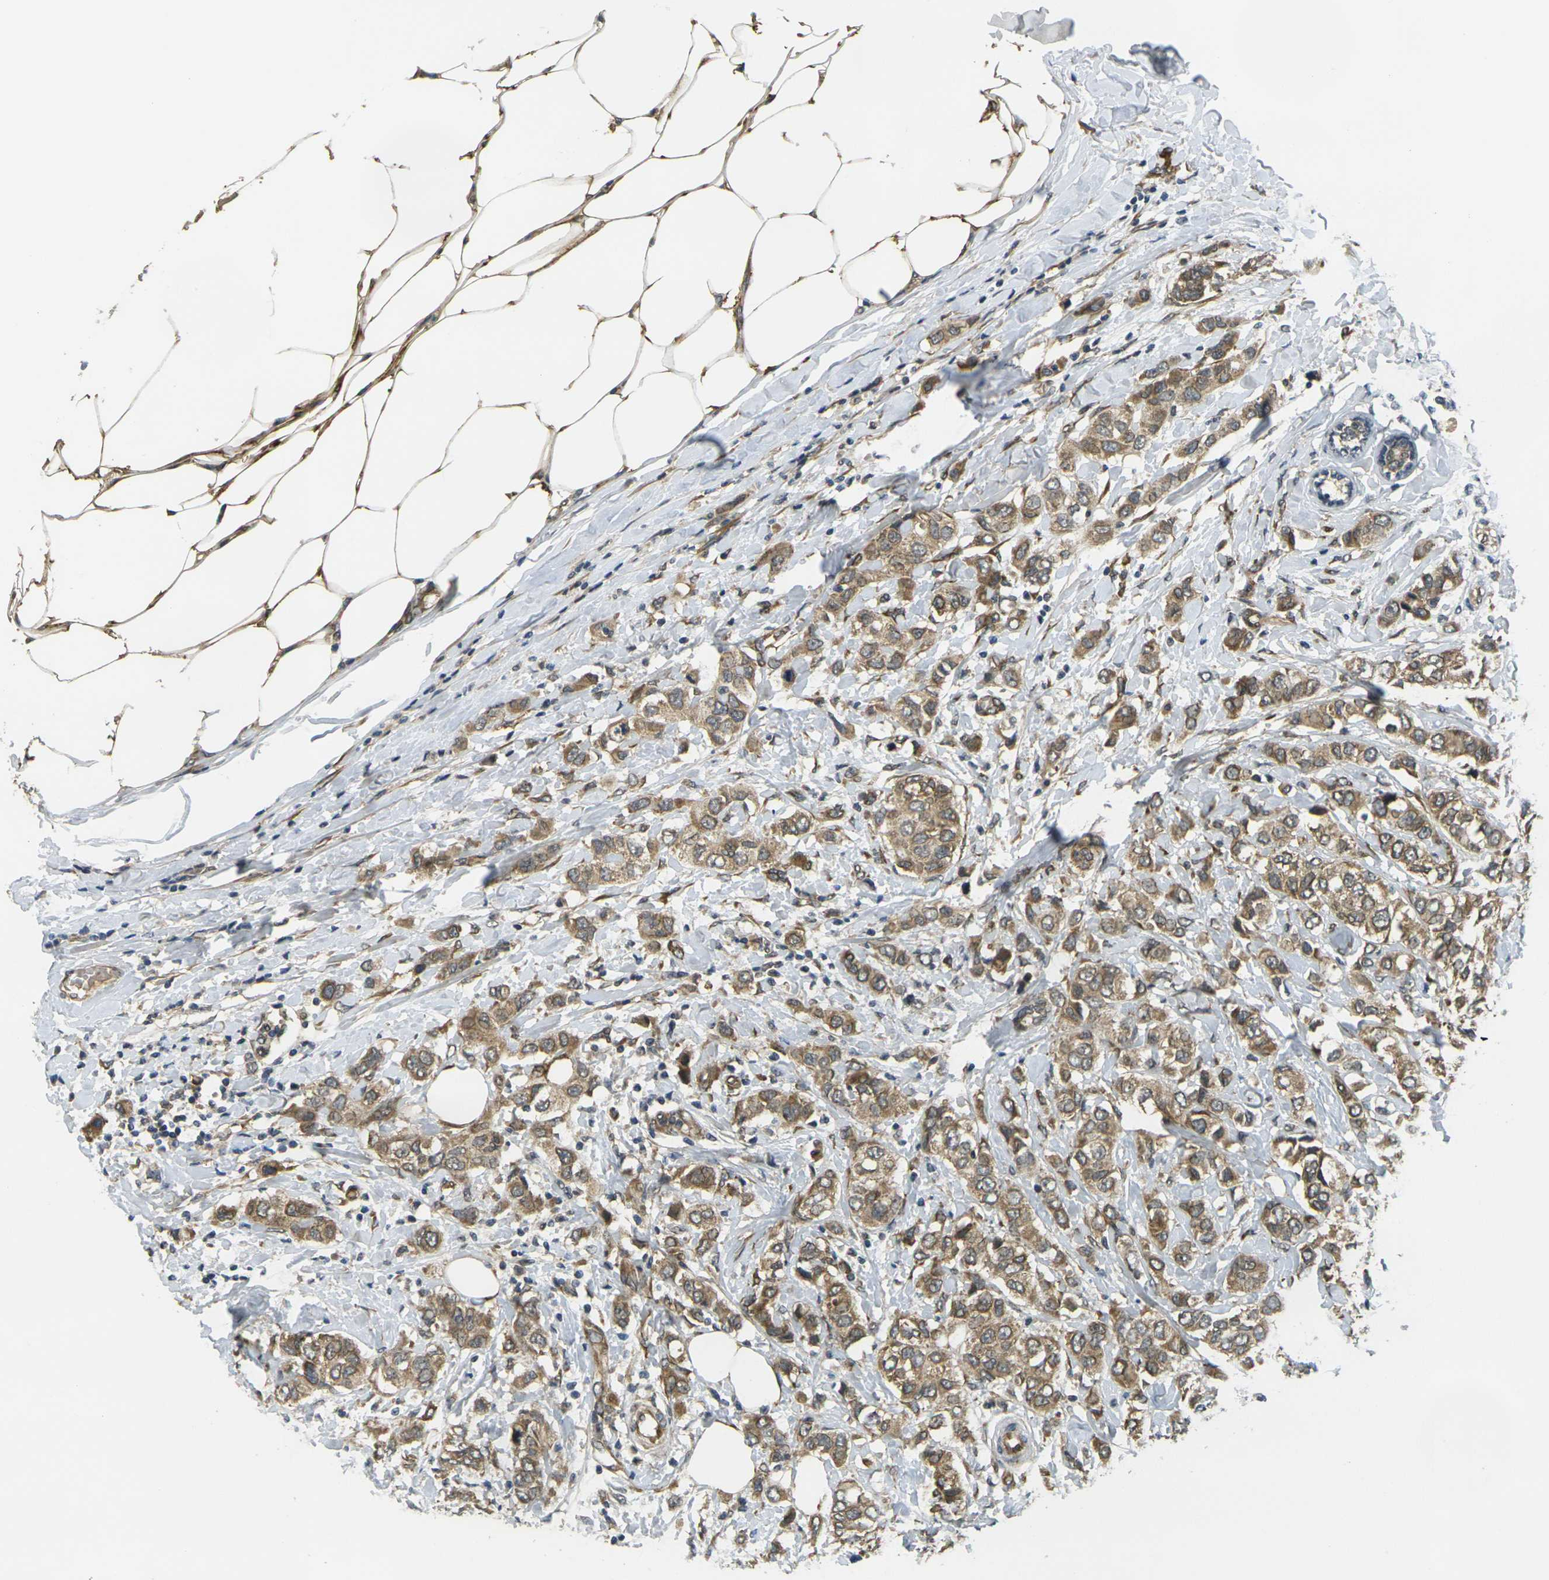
{"staining": {"intensity": "moderate", "quantity": ">75%", "location": "cytoplasmic/membranous"}, "tissue": "breast cancer", "cell_type": "Tumor cells", "image_type": "cancer", "snomed": [{"axis": "morphology", "description": "Duct carcinoma"}, {"axis": "topography", "description": "Breast"}], "caption": "This image displays immunohistochemistry staining of breast intraductal carcinoma, with medium moderate cytoplasmic/membranous positivity in about >75% of tumor cells.", "gene": "FUT11", "patient": {"sex": "female", "age": 50}}